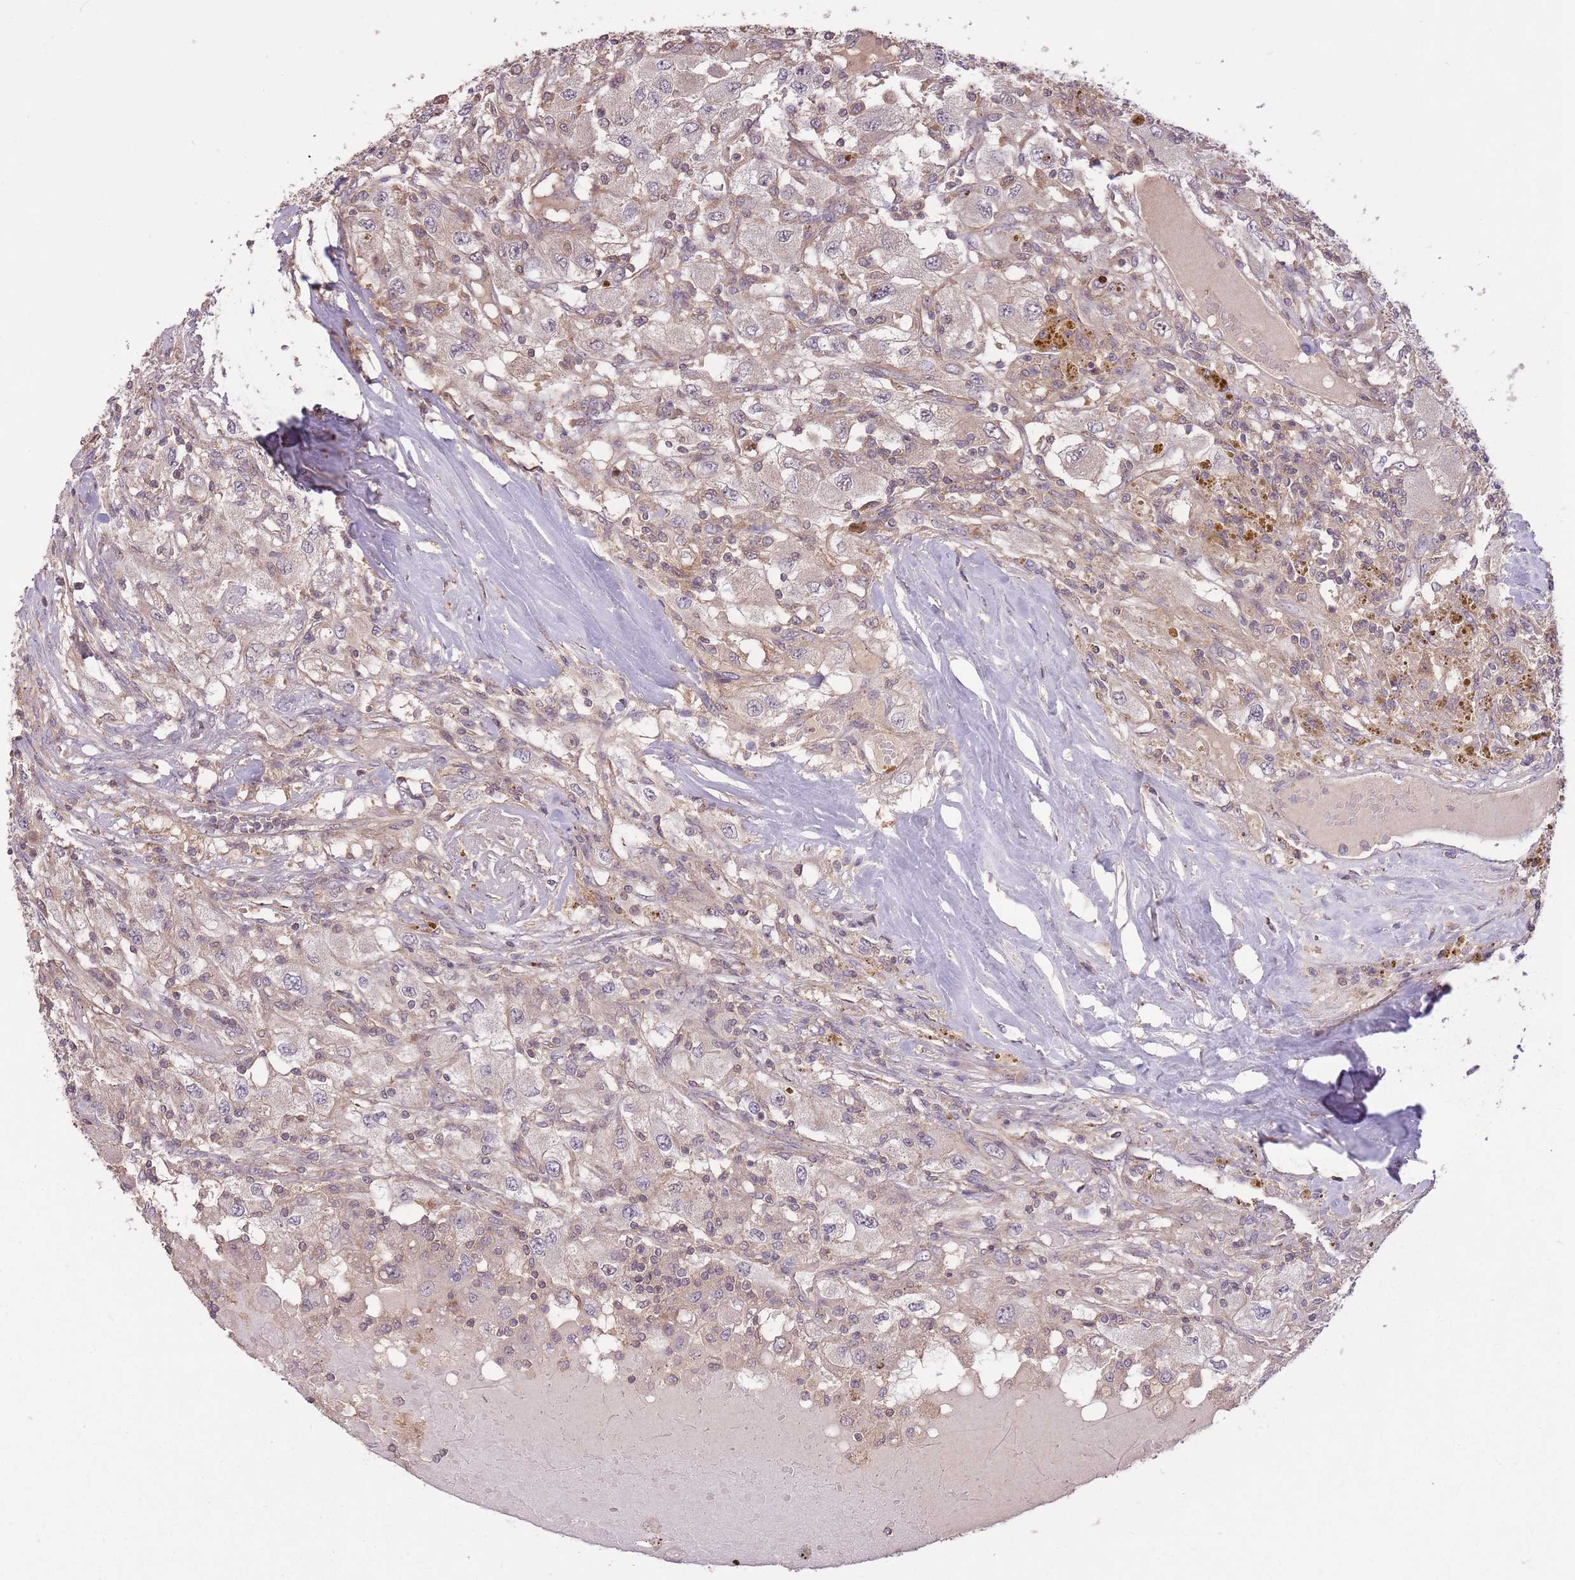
{"staining": {"intensity": "negative", "quantity": "none", "location": "none"}, "tissue": "renal cancer", "cell_type": "Tumor cells", "image_type": "cancer", "snomed": [{"axis": "morphology", "description": "Adenocarcinoma, NOS"}, {"axis": "topography", "description": "Kidney"}], "caption": "The micrograph displays no staining of tumor cells in renal cancer. (DAB (3,3'-diaminobenzidine) IHC with hematoxylin counter stain).", "gene": "POLR3F", "patient": {"sex": "female", "age": 67}}